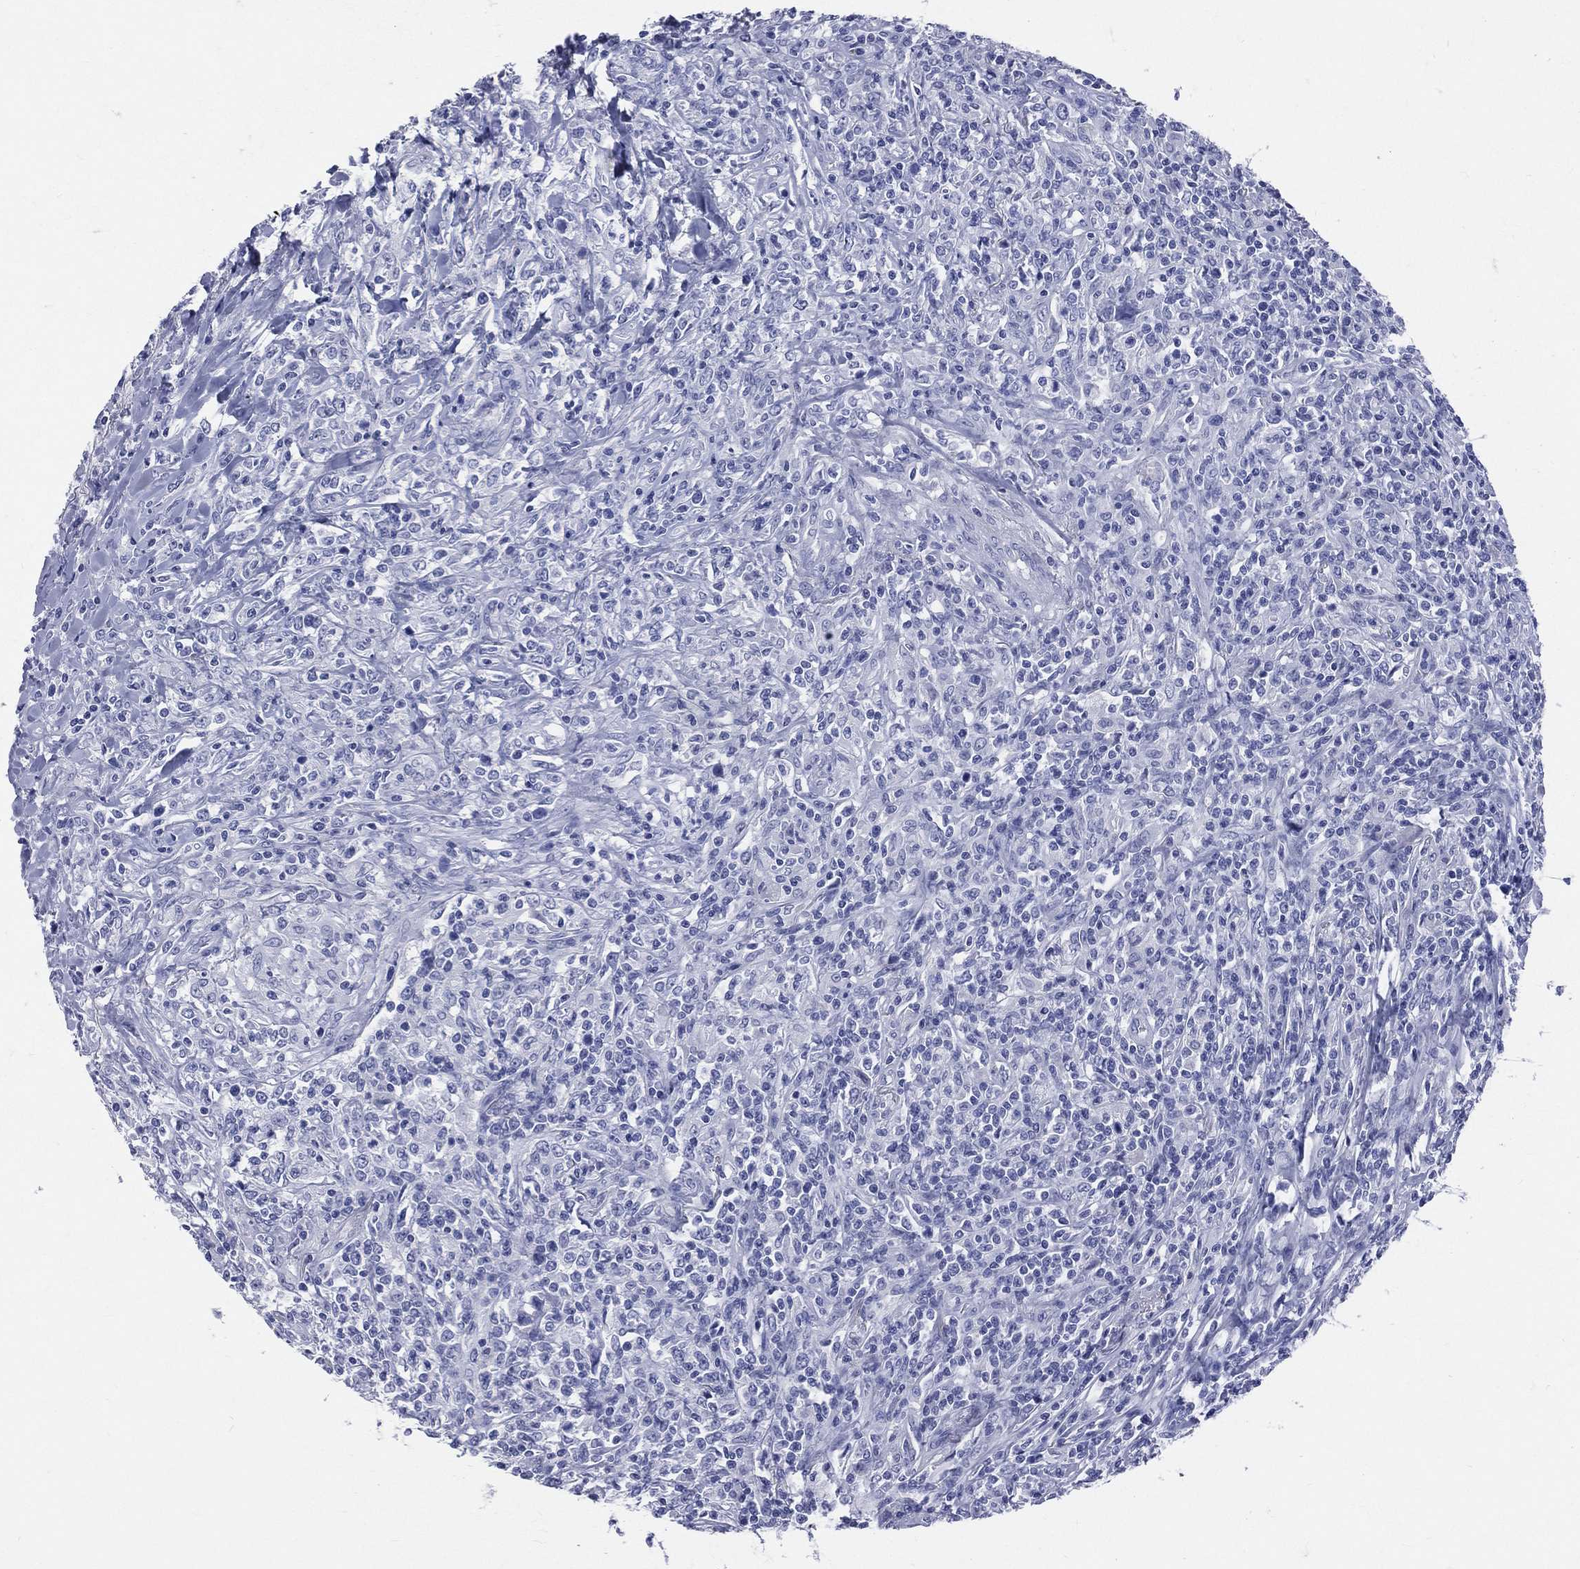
{"staining": {"intensity": "negative", "quantity": "none", "location": "none"}, "tissue": "lymphoma", "cell_type": "Tumor cells", "image_type": "cancer", "snomed": [{"axis": "morphology", "description": "Malignant lymphoma, non-Hodgkin's type, High grade"}, {"axis": "topography", "description": "Lung"}], "caption": "This photomicrograph is of lymphoma stained with immunohistochemistry (IHC) to label a protein in brown with the nuclei are counter-stained blue. There is no expression in tumor cells.", "gene": "CYLC1", "patient": {"sex": "male", "age": 79}}